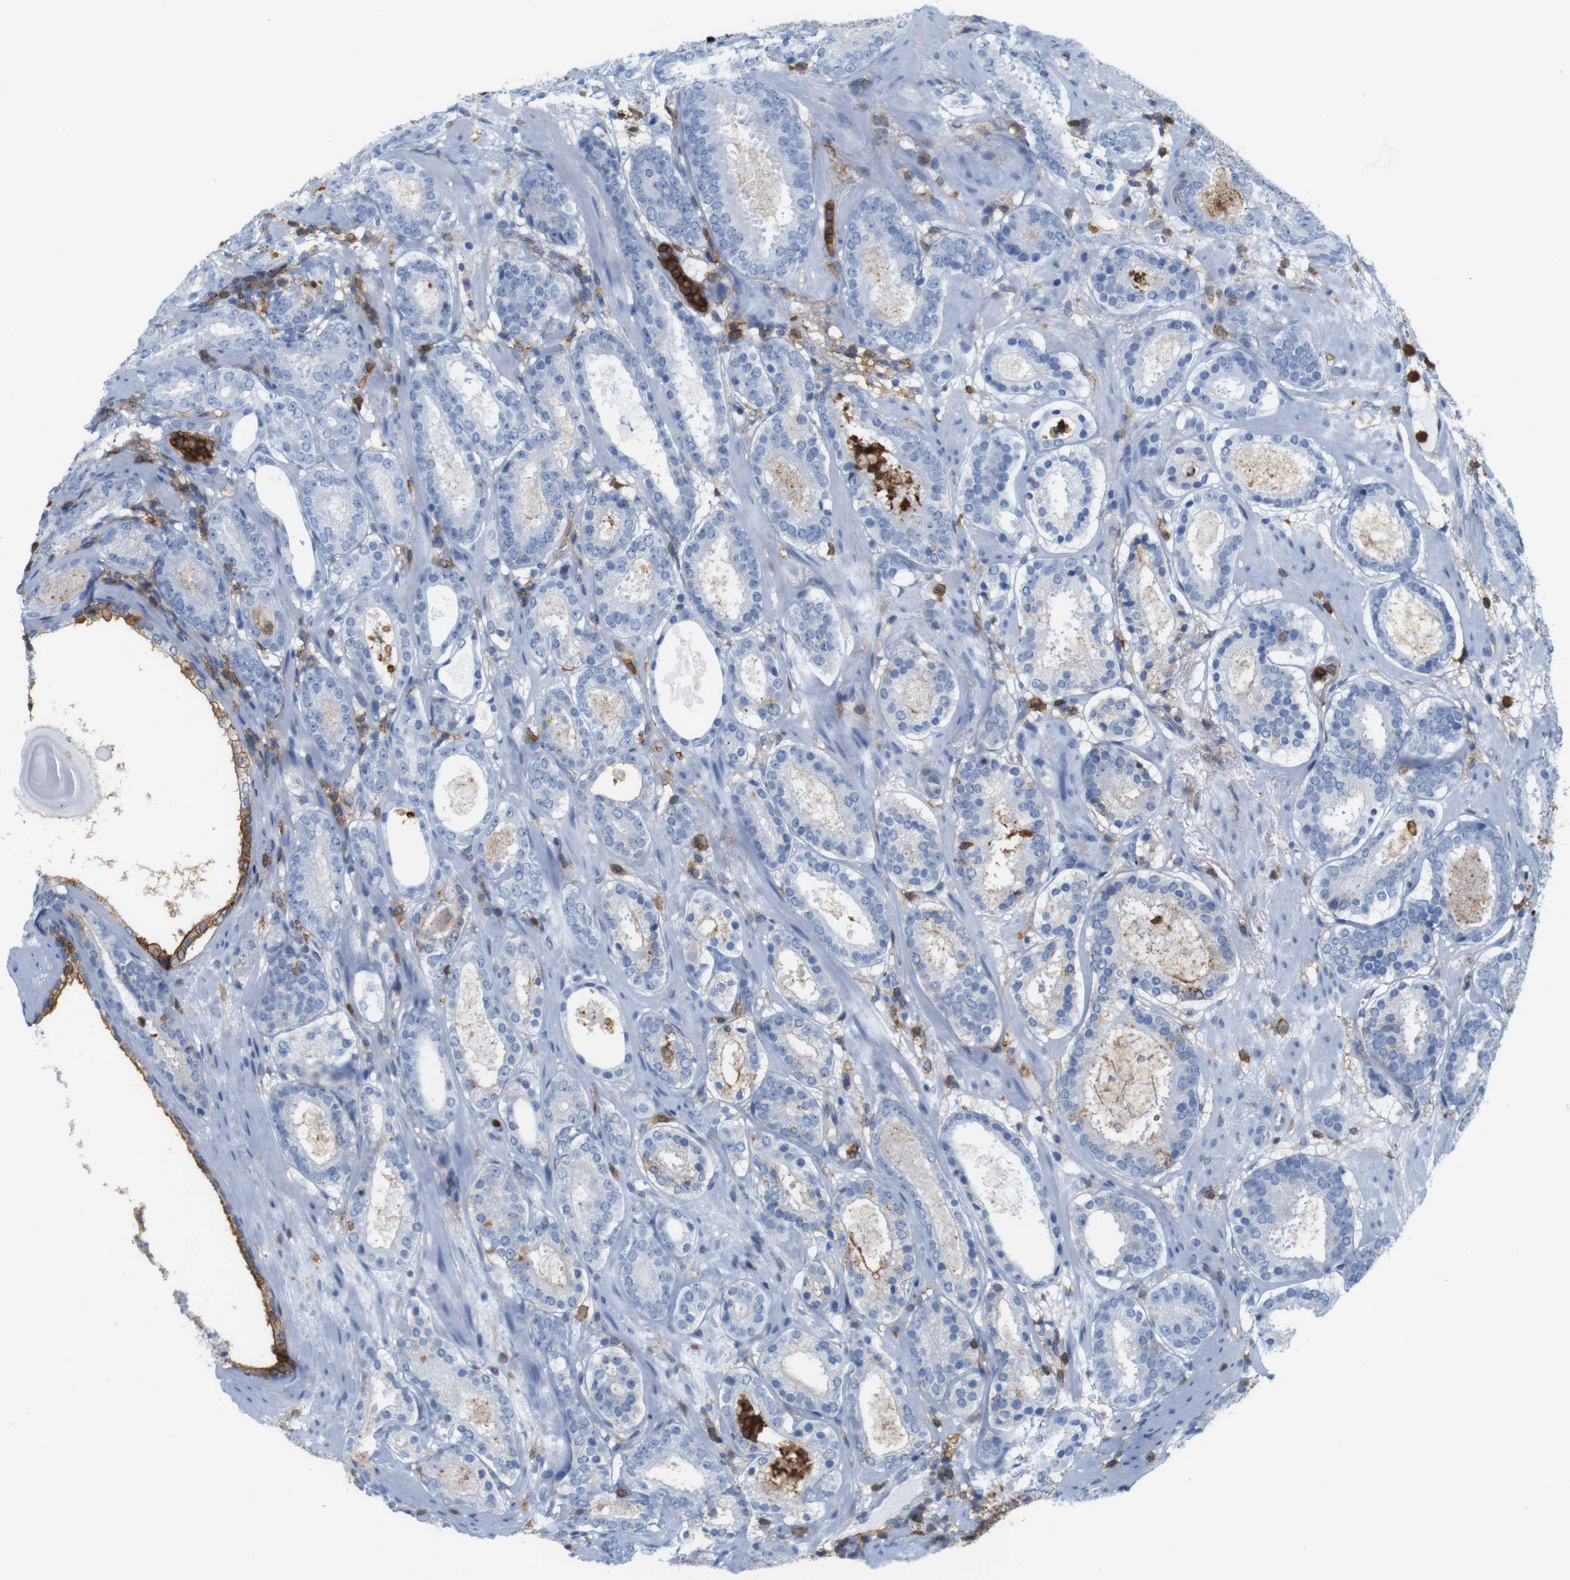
{"staining": {"intensity": "negative", "quantity": "none", "location": "none"}, "tissue": "prostate cancer", "cell_type": "Tumor cells", "image_type": "cancer", "snomed": [{"axis": "morphology", "description": "Adenocarcinoma, Low grade"}, {"axis": "topography", "description": "Prostate"}], "caption": "Immunohistochemistry of prostate cancer (adenocarcinoma (low-grade)) reveals no expression in tumor cells.", "gene": "ANXA1", "patient": {"sex": "male", "age": 69}}